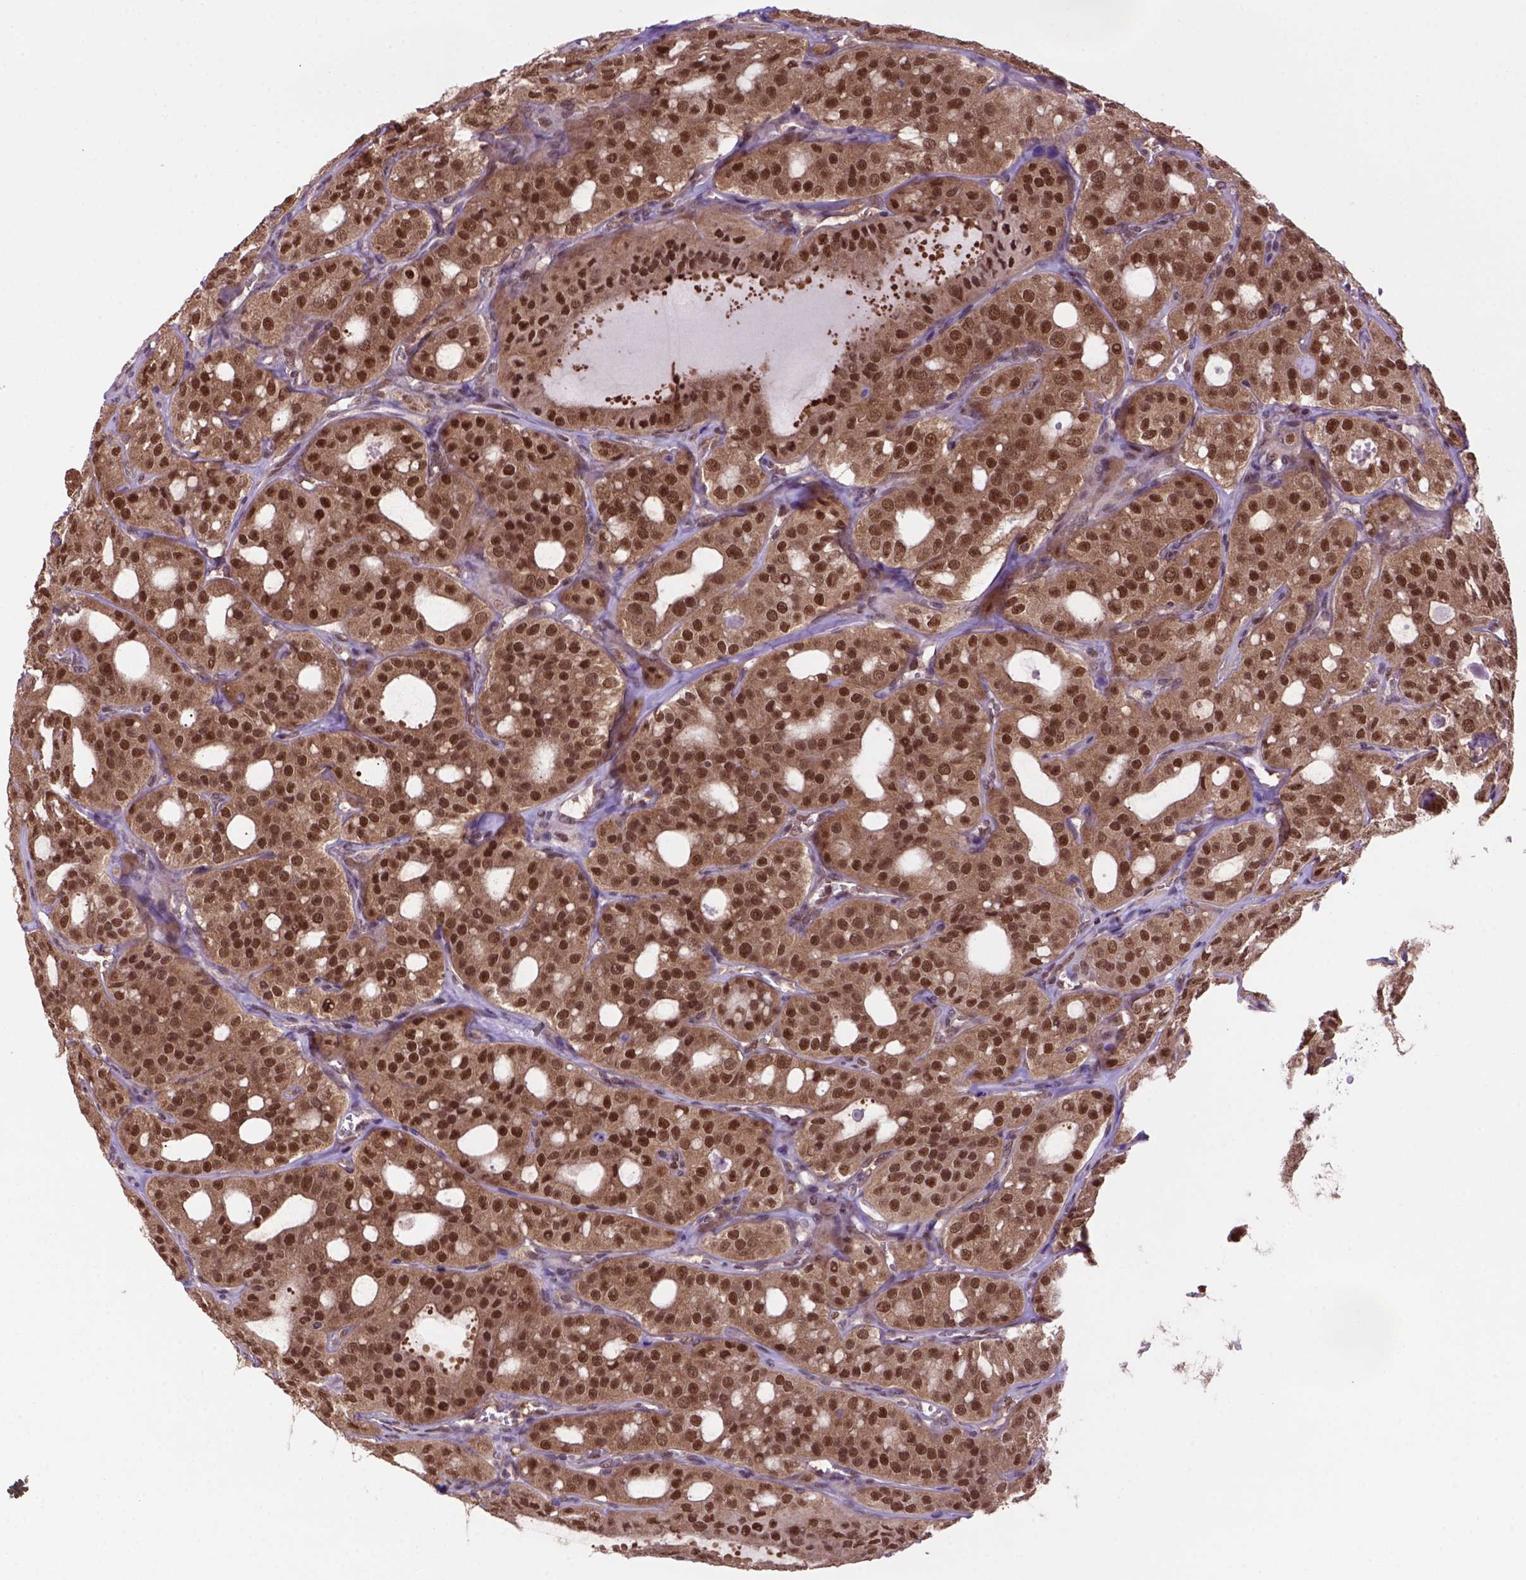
{"staining": {"intensity": "strong", "quantity": ">75%", "location": "cytoplasmic/membranous,nuclear"}, "tissue": "thyroid cancer", "cell_type": "Tumor cells", "image_type": "cancer", "snomed": [{"axis": "morphology", "description": "Follicular adenoma carcinoma, NOS"}, {"axis": "topography", "description": "Thyroid gland"}], "caption": "Thyroid follicular adenoma carcinoma stained with a protein marker displays strong staining in tumor cells.", "gene": "PSMC2", "patient": {"sex": "male", "age": 75}}